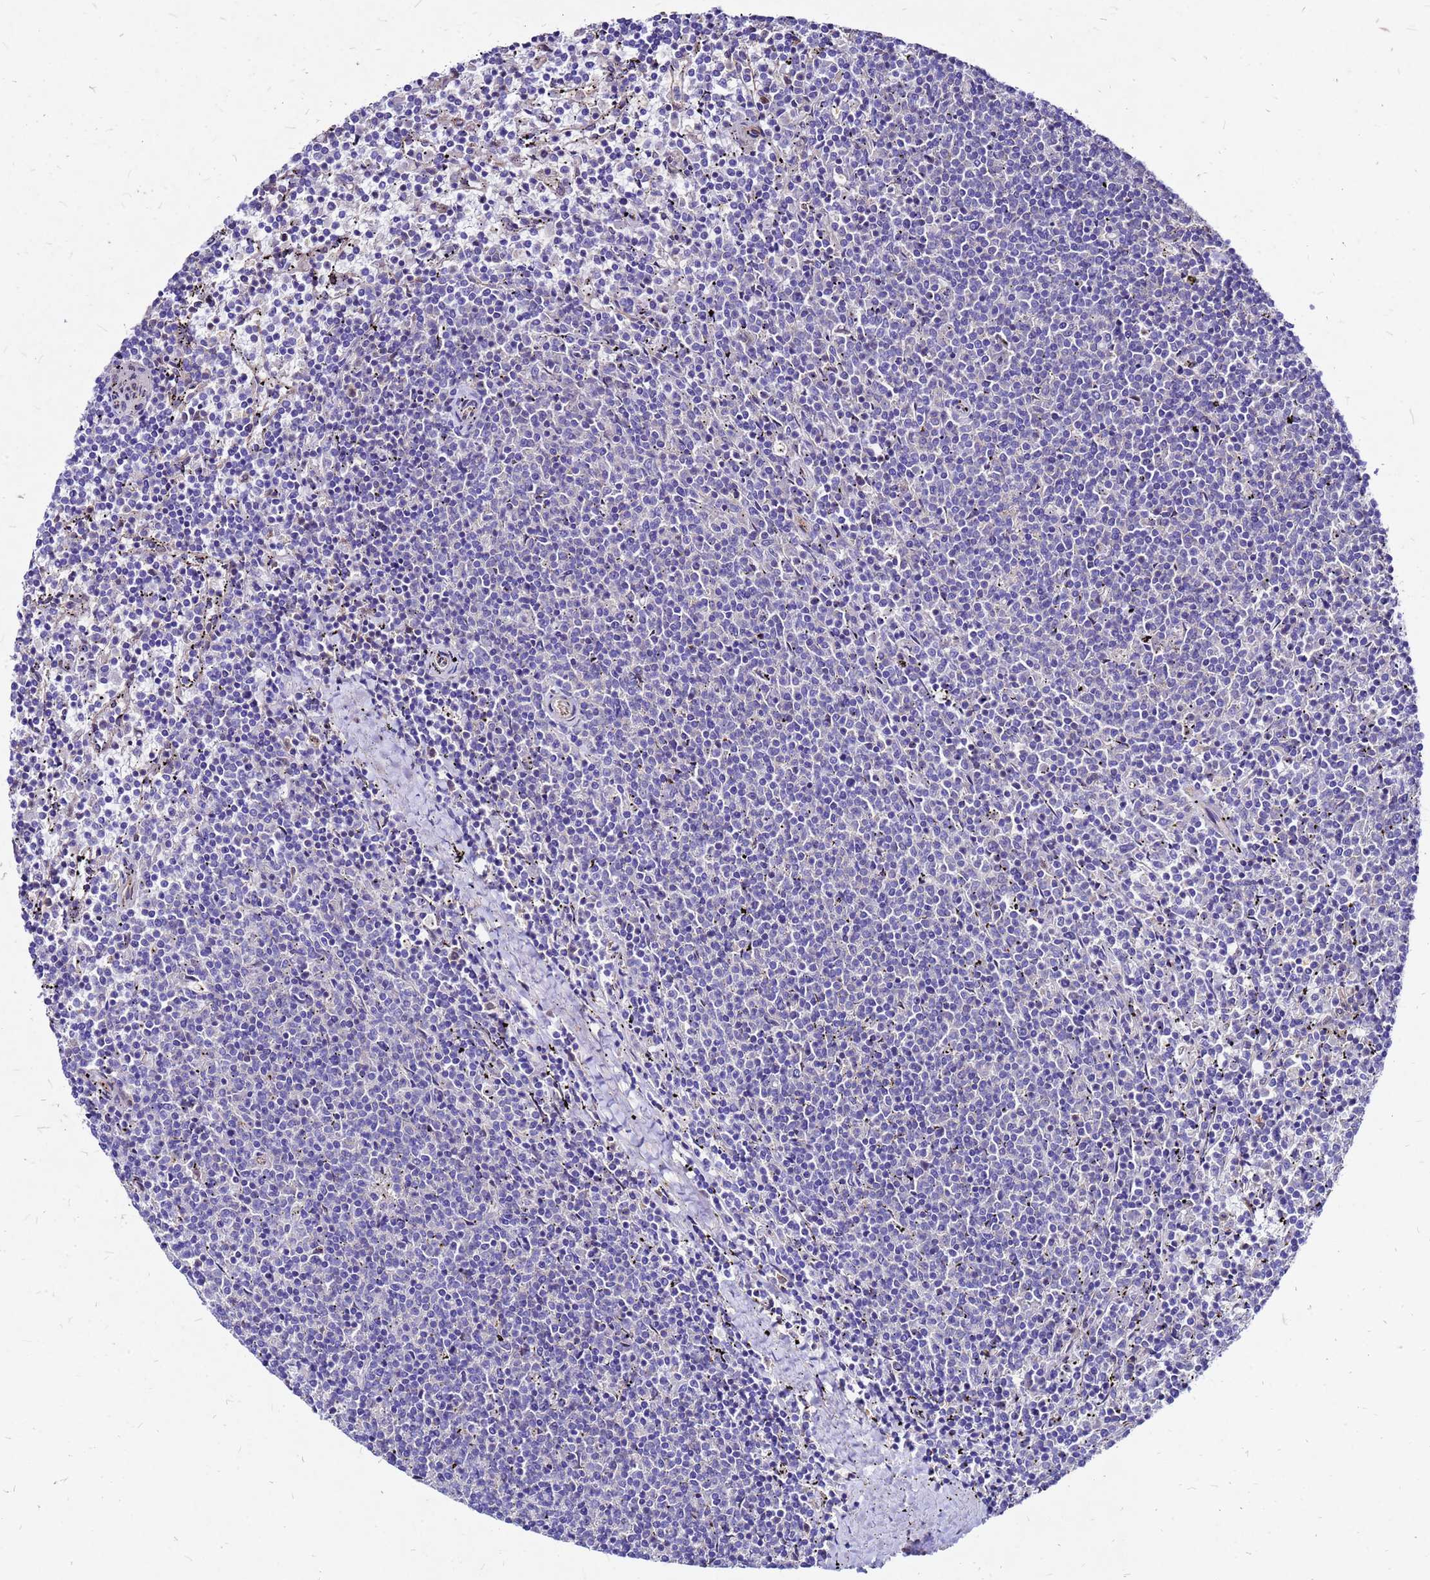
{"staining": {"intensity": "negative", "quantity": "none", "location": "none"}, "tissue": "lymphoma", "cell_type": "Tumor cells", "image_type": "cancer", "snomed": [{"axis": "morphology", "description": "Malignant lymphoma, non-Hodgkin's type, Low grade"}, {"axis": "topography", "description": "Spleen"}], "caption": "An immunohistochemistry photomicrograph of low-grade malignant lymphoma, non-Hodgkin's type is shown. There is no staining in tumor cells of low-grade malignant lymphoma, non-Hodgkin's type.", "gene": "DUSP23", "patient": {"sex": "female", "age": 50}}